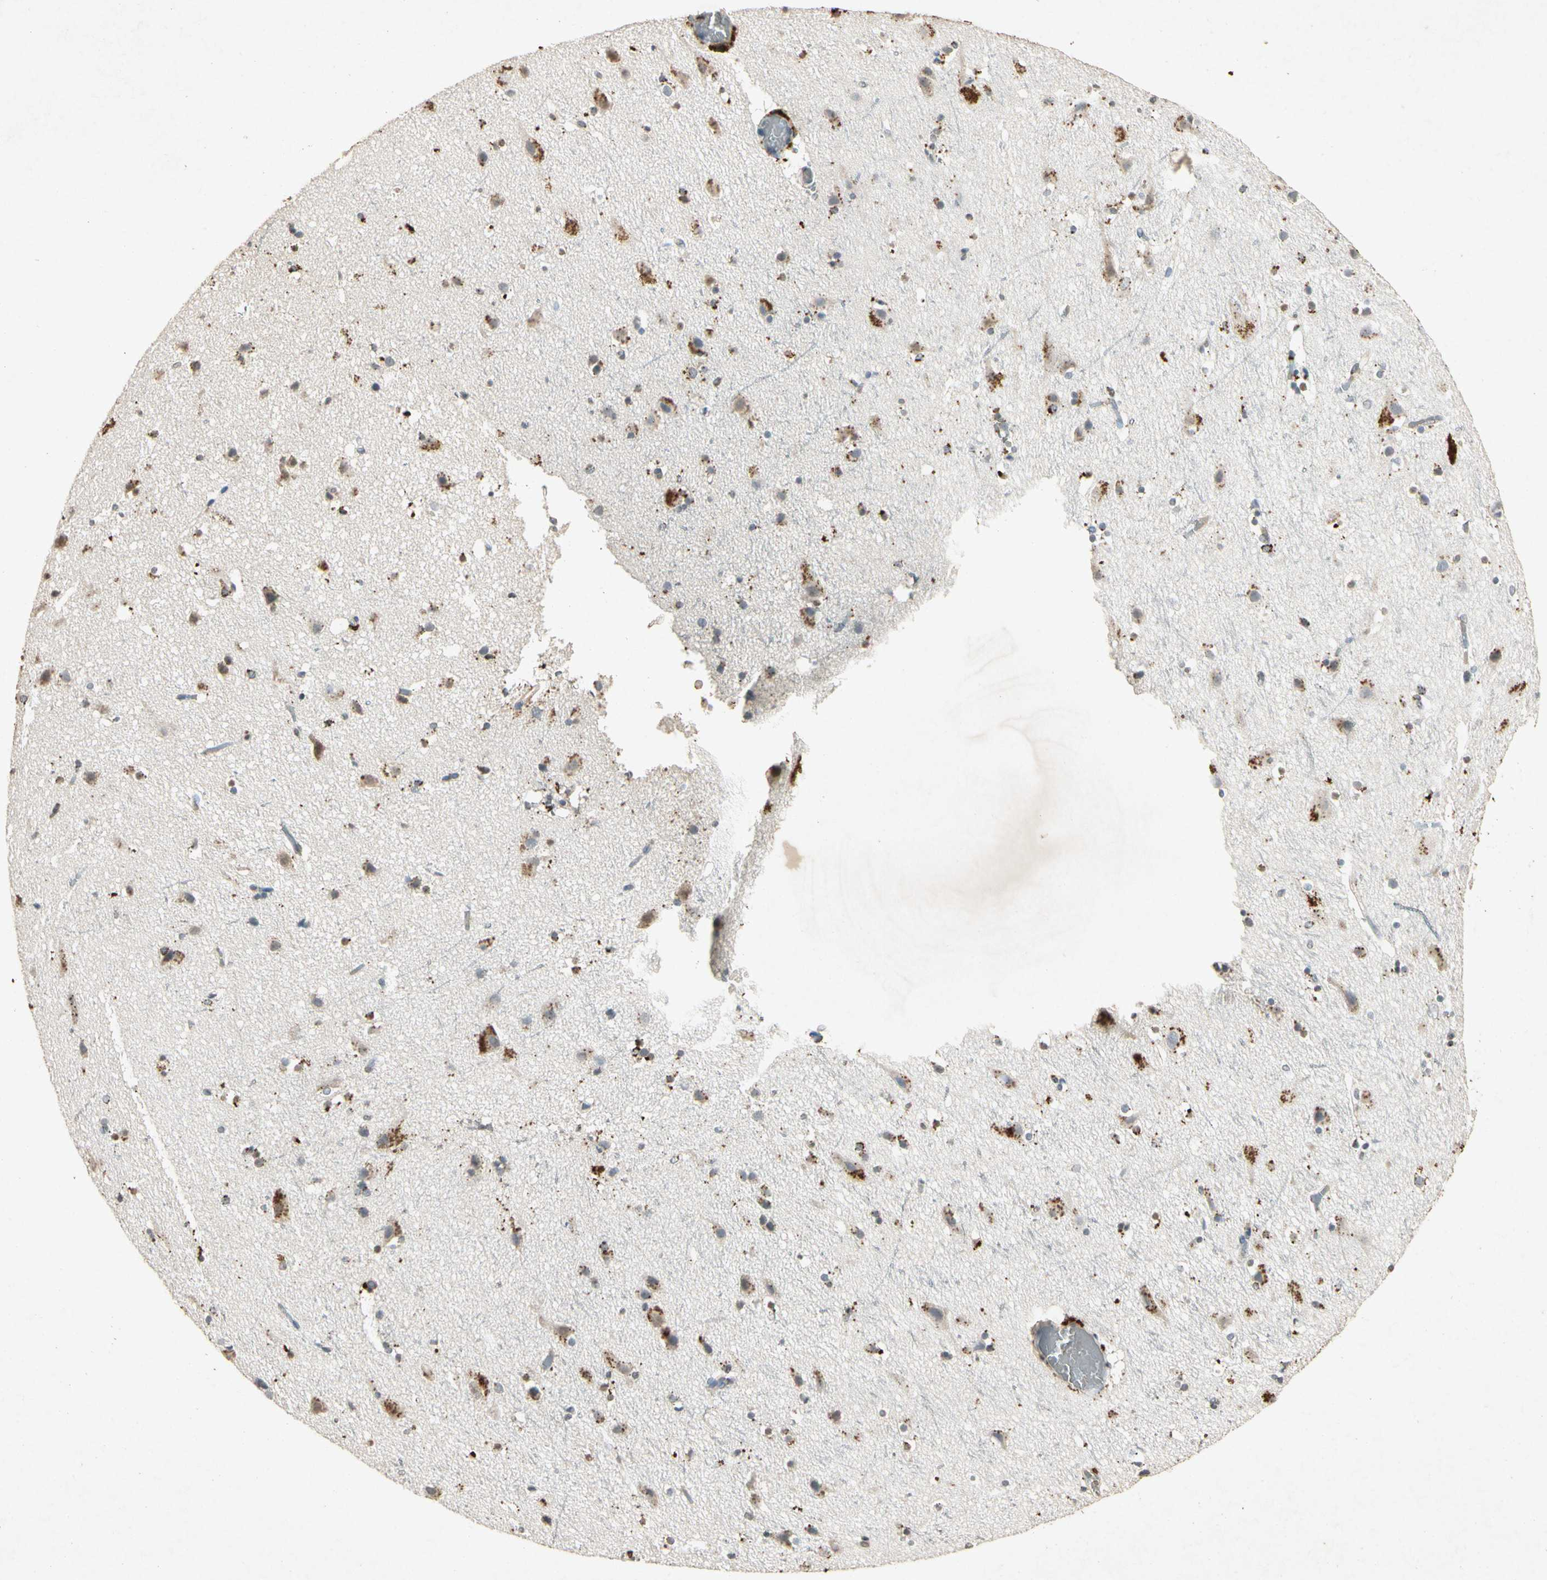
{"staining": {"intensity": "weak", "quantity": ">75%", "location": "cytoplasmic/membranous"}, "tissue": "cerebral cortex", "cell_type": "Endothelial cells", "image_type": "normal", "snomed": [{"axis": "morphology", "description": "Normal tissue, NOS"}, {"axis": "topography", "description": "Cerebral cortex"}], "caption": "Unremarkable cerebral cortex demonstrates weak cytoplasmic/membranous positivity in approximately >75% of endothelial cells Immunohistochemistry stains the protein in brown and the nuclei are stained blue..", "gene": "MSRB1", "patient": {"sex": "male", "age": 45}}